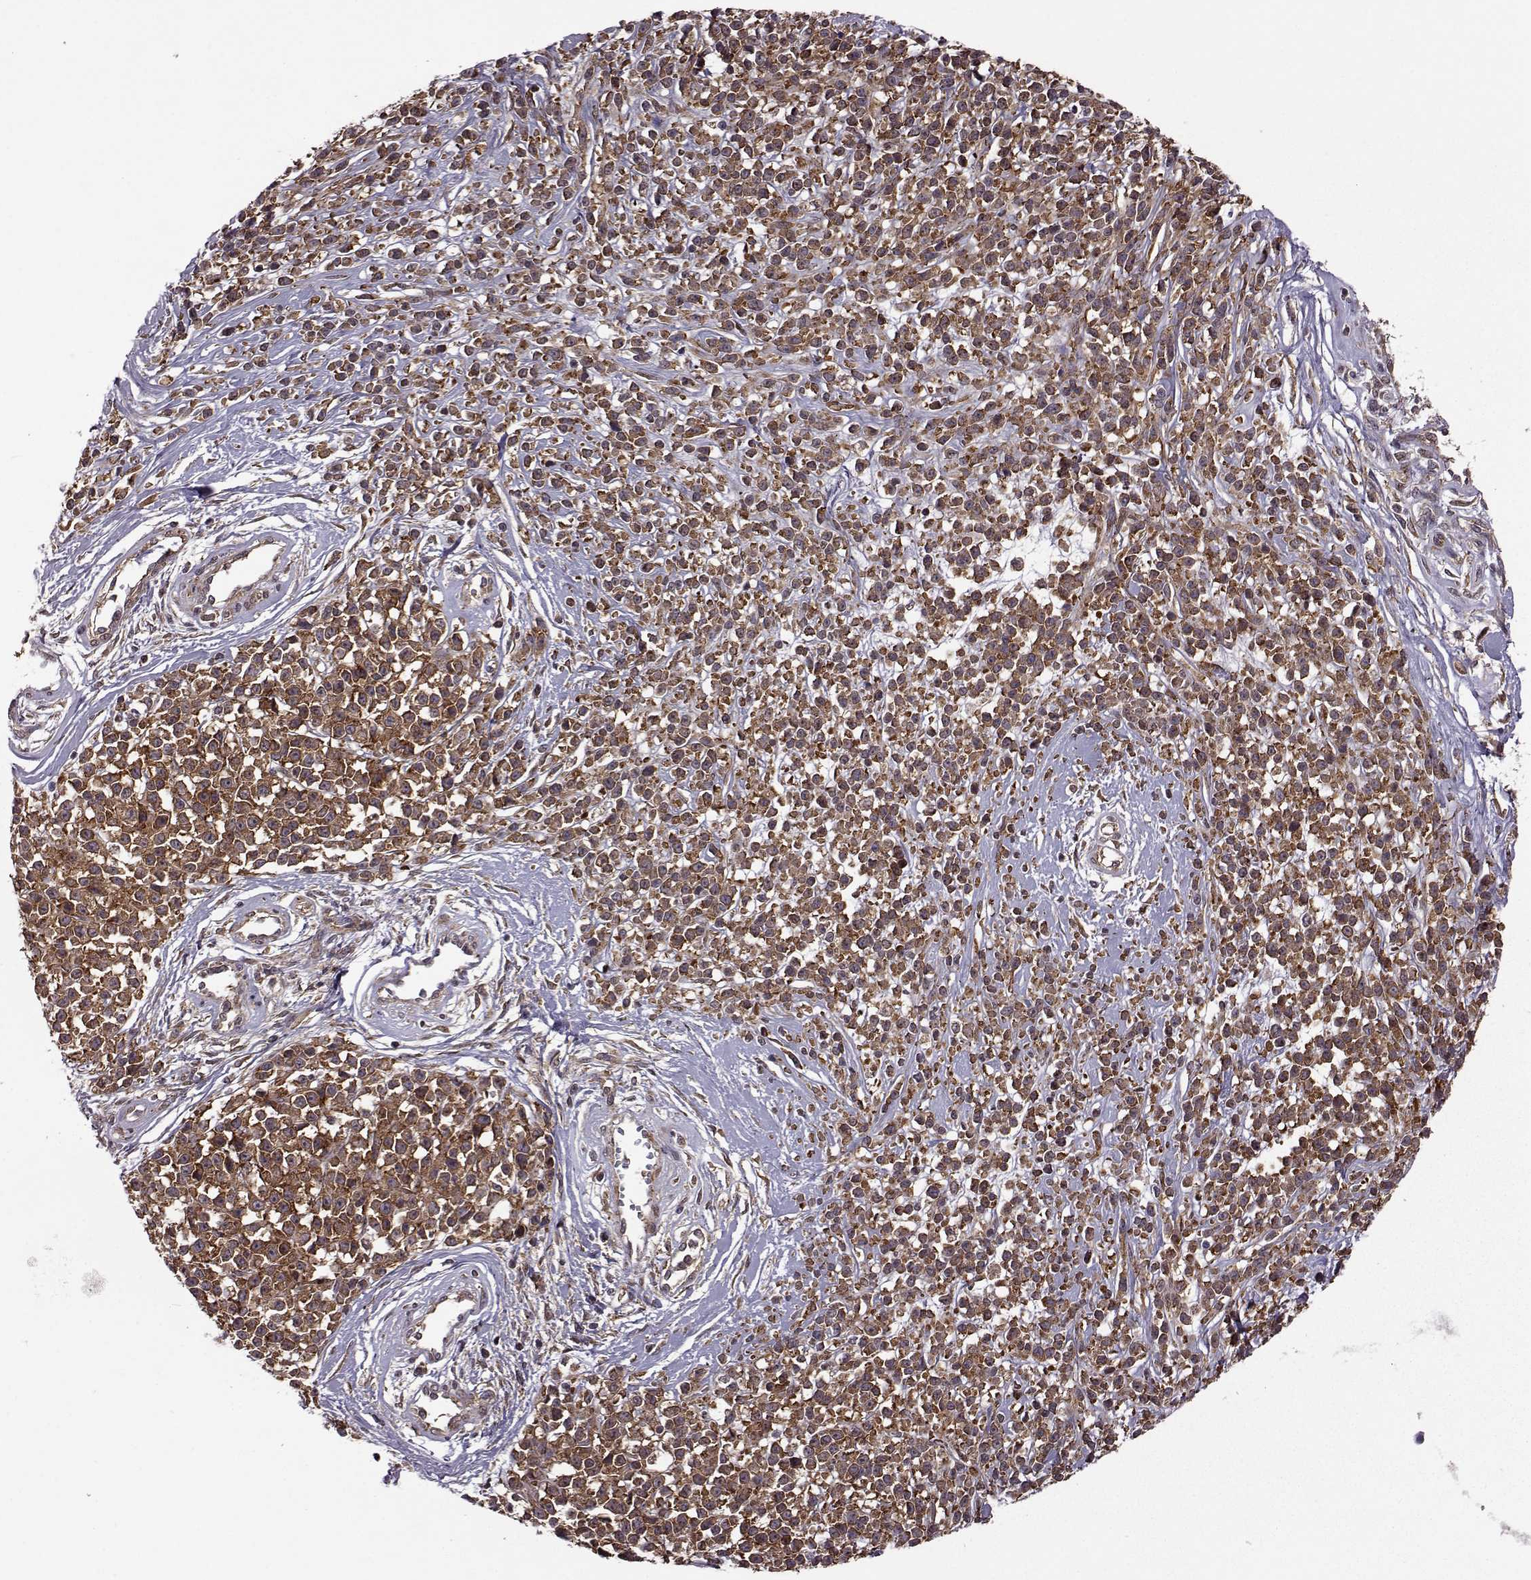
{"staining": {"intensity": "strong", "quantity": ">75%", "location": "cytoplasmic/membranous"}, "tissue": "melanoma", "cell_type": "Tumor cells", "image_type": "cancer", "snomed": [{"axis": "morphology", "description": "Malignant melanoma, NOS"}, {"axis": "topography", "description": "Skin"}, {"axis": "topography", "description": "Skin of trunk"}], "caption": "Protein expression analysis of malignant melanoma displays strong cytoplasmic/membranous positivity in approximately >75% of tumor cells.", "gene": "URI1", "patient": {"sex": "male", "age": 74}}